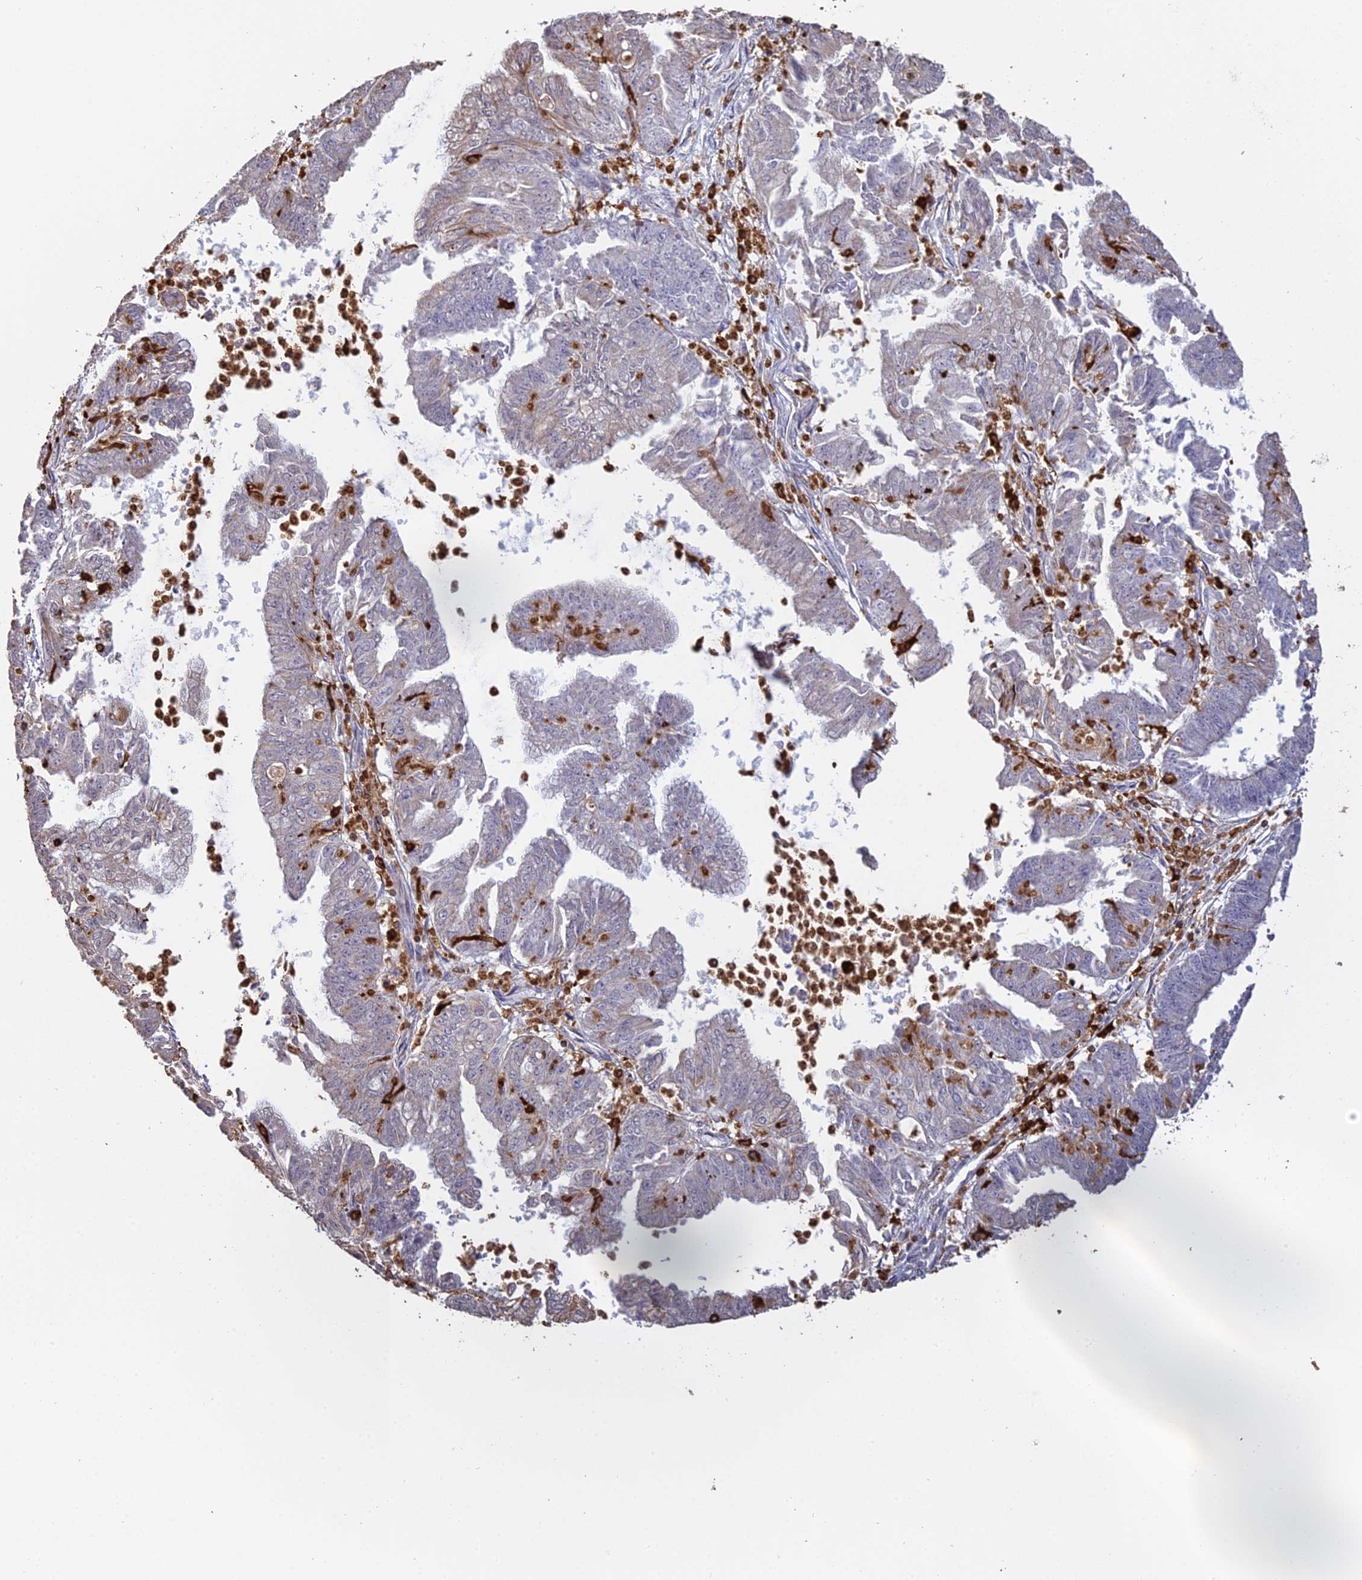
{"staining": {"intensity": "negative", "quantity": "none", "location": "none"}, "tissue": "endometrial cancer", "cell_type": "Tumor cells", "image_type": "cancer", "snomed": [{"axis": "morphology", "description": "Adenocarcinoma, NOS"}, {"axis": "topography", "description": "Endometrium"}], "caption": "The IHC micrograph has no significant expression in tumor cells of endometrial cancer (adenocarcinoma) tissue.", "gene": "APOBR", "patient": {"sex": "female", "age": 73}}